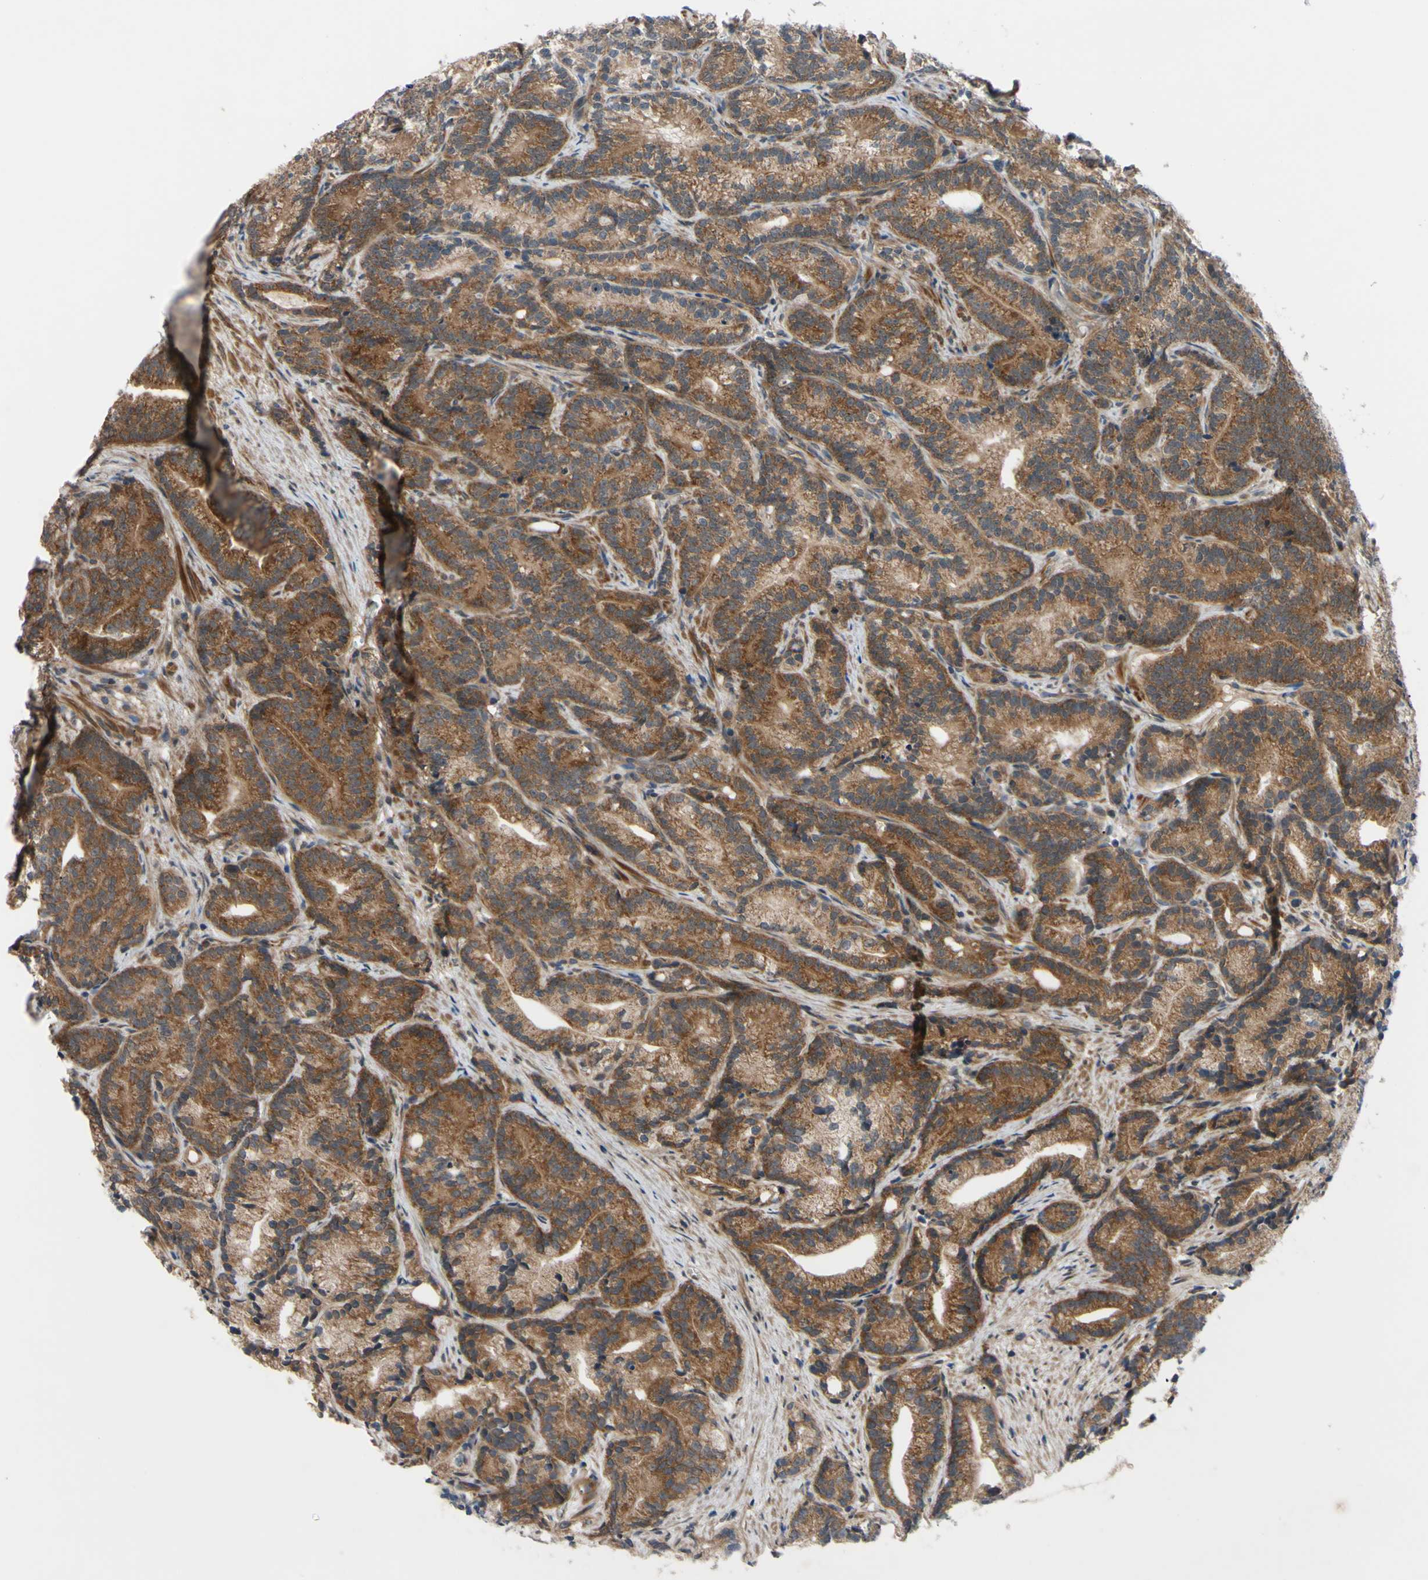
{"staining": {"intensity": "moderate", "quantity": ">75%", "location": "cytoplasmic/membranous"}, "tissue": "prostate cancer", "cell_type": "Tumor cells", "image_type": "cancer", "snomed": [{"axis": "morphology", "description": "Adenocarcinoma, Low grade"}, {"axis": "topography", "description": "Prostate"}], "caption": "An image of human prostate cancer (adenocarcinoma (low-grade)) stained for a protein displays moderate cytoplasmic/membranous brown staining in tumor cells. The staining was performed using DAB (3,3'-diaminobenzidine) to visualize the protein expression in brown, while the nuclei were stained in blue with hematoxylin (Magnification: 20x).", "gene": "SVIL", "patient": {"sex": "male", "age": 89}}